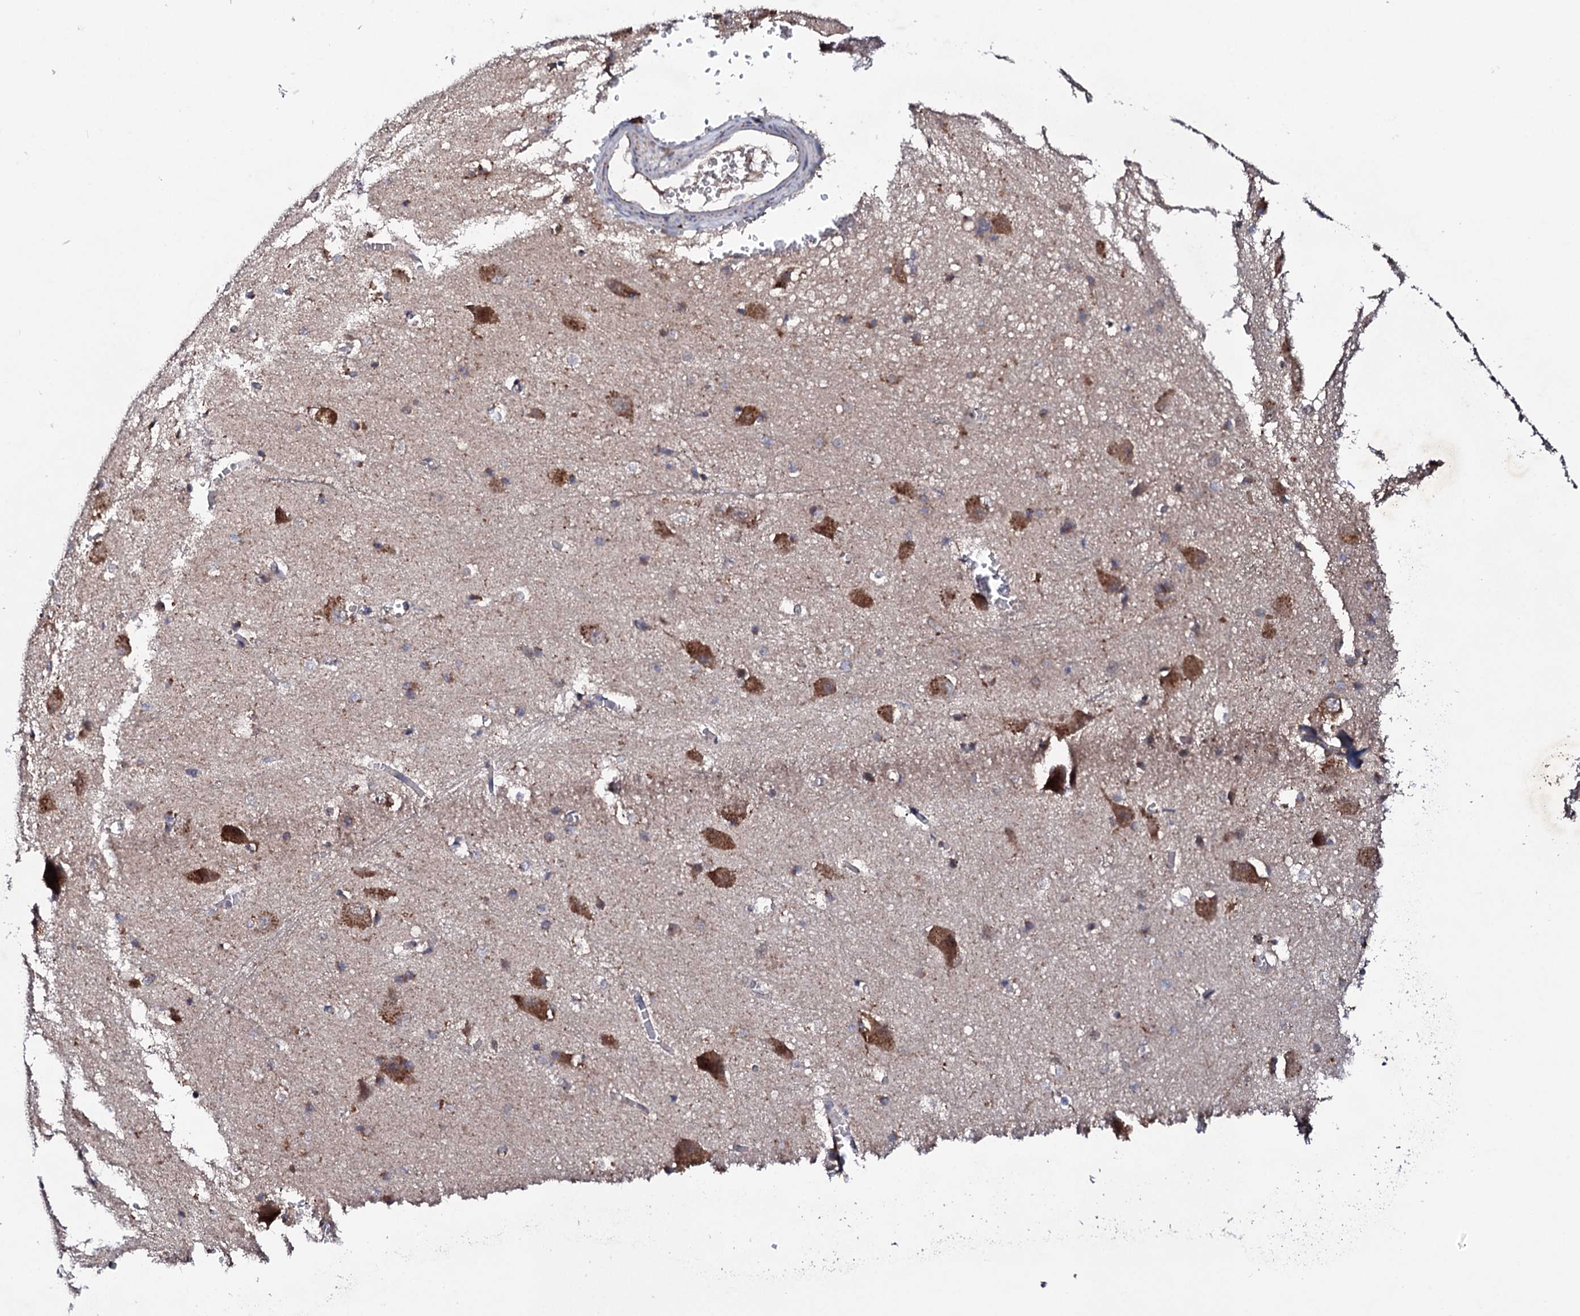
{"staining": {"intensity": "moderate", "quantity": "<25%", "location": "cytoplasmic/membranous"}, "tissue": "caudate", "cell_type": "Glial cells", "image_type": "normal", "snomed": [{"axis": "morphology", "description": "Normal tissue, NOS"}, {"axis": "topography", "description": "Lateral ventricle wall"}], "caption": "A brown stain highlights moderate cytoplasmic/membranous positivity of a protein in glial cells of benign human caudate. (DAB IHC with brightfield microscopy, high magnification).", "gene": "MTIF3", "patient": {"sex": "male", "age": 37}}